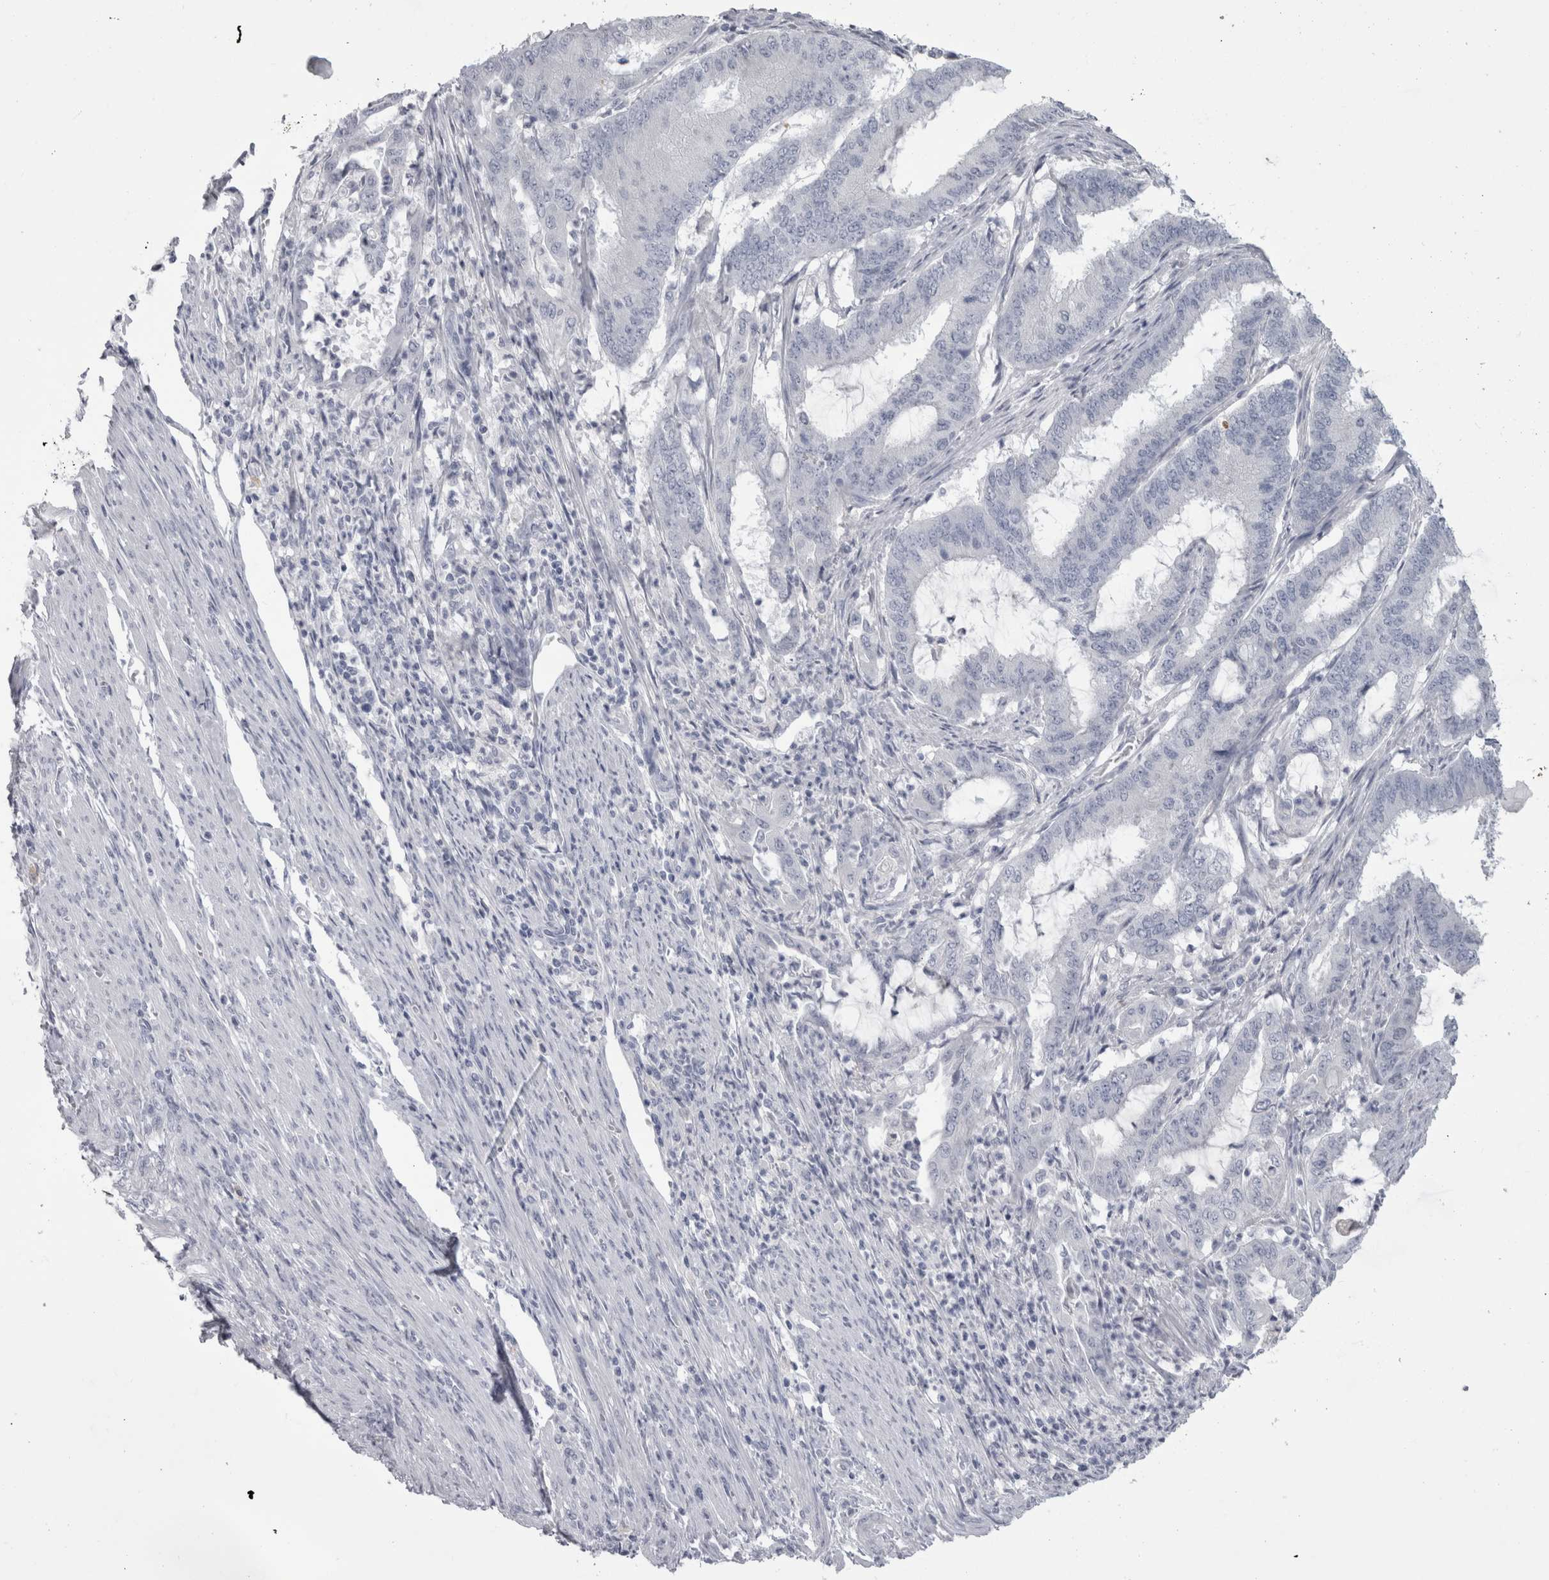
{"staining": {"intensity": "negative", "quantity": "none", "location": "none"}, "tissue": "endometrial cancer", "cell_type": "Tumor cells", "image_type": "cancer", "snomed": [{"axis": "morphology", "description": "Adenocarcinoma, NOS"}, {"axis": "topography", "description": "Endometrium"}], "caption": "A photomicrograph of human endometrial cancer is negative for staining in tumor cells.", "gene": "ADAM2", "patient": {"sex": "female", "age": 51}}